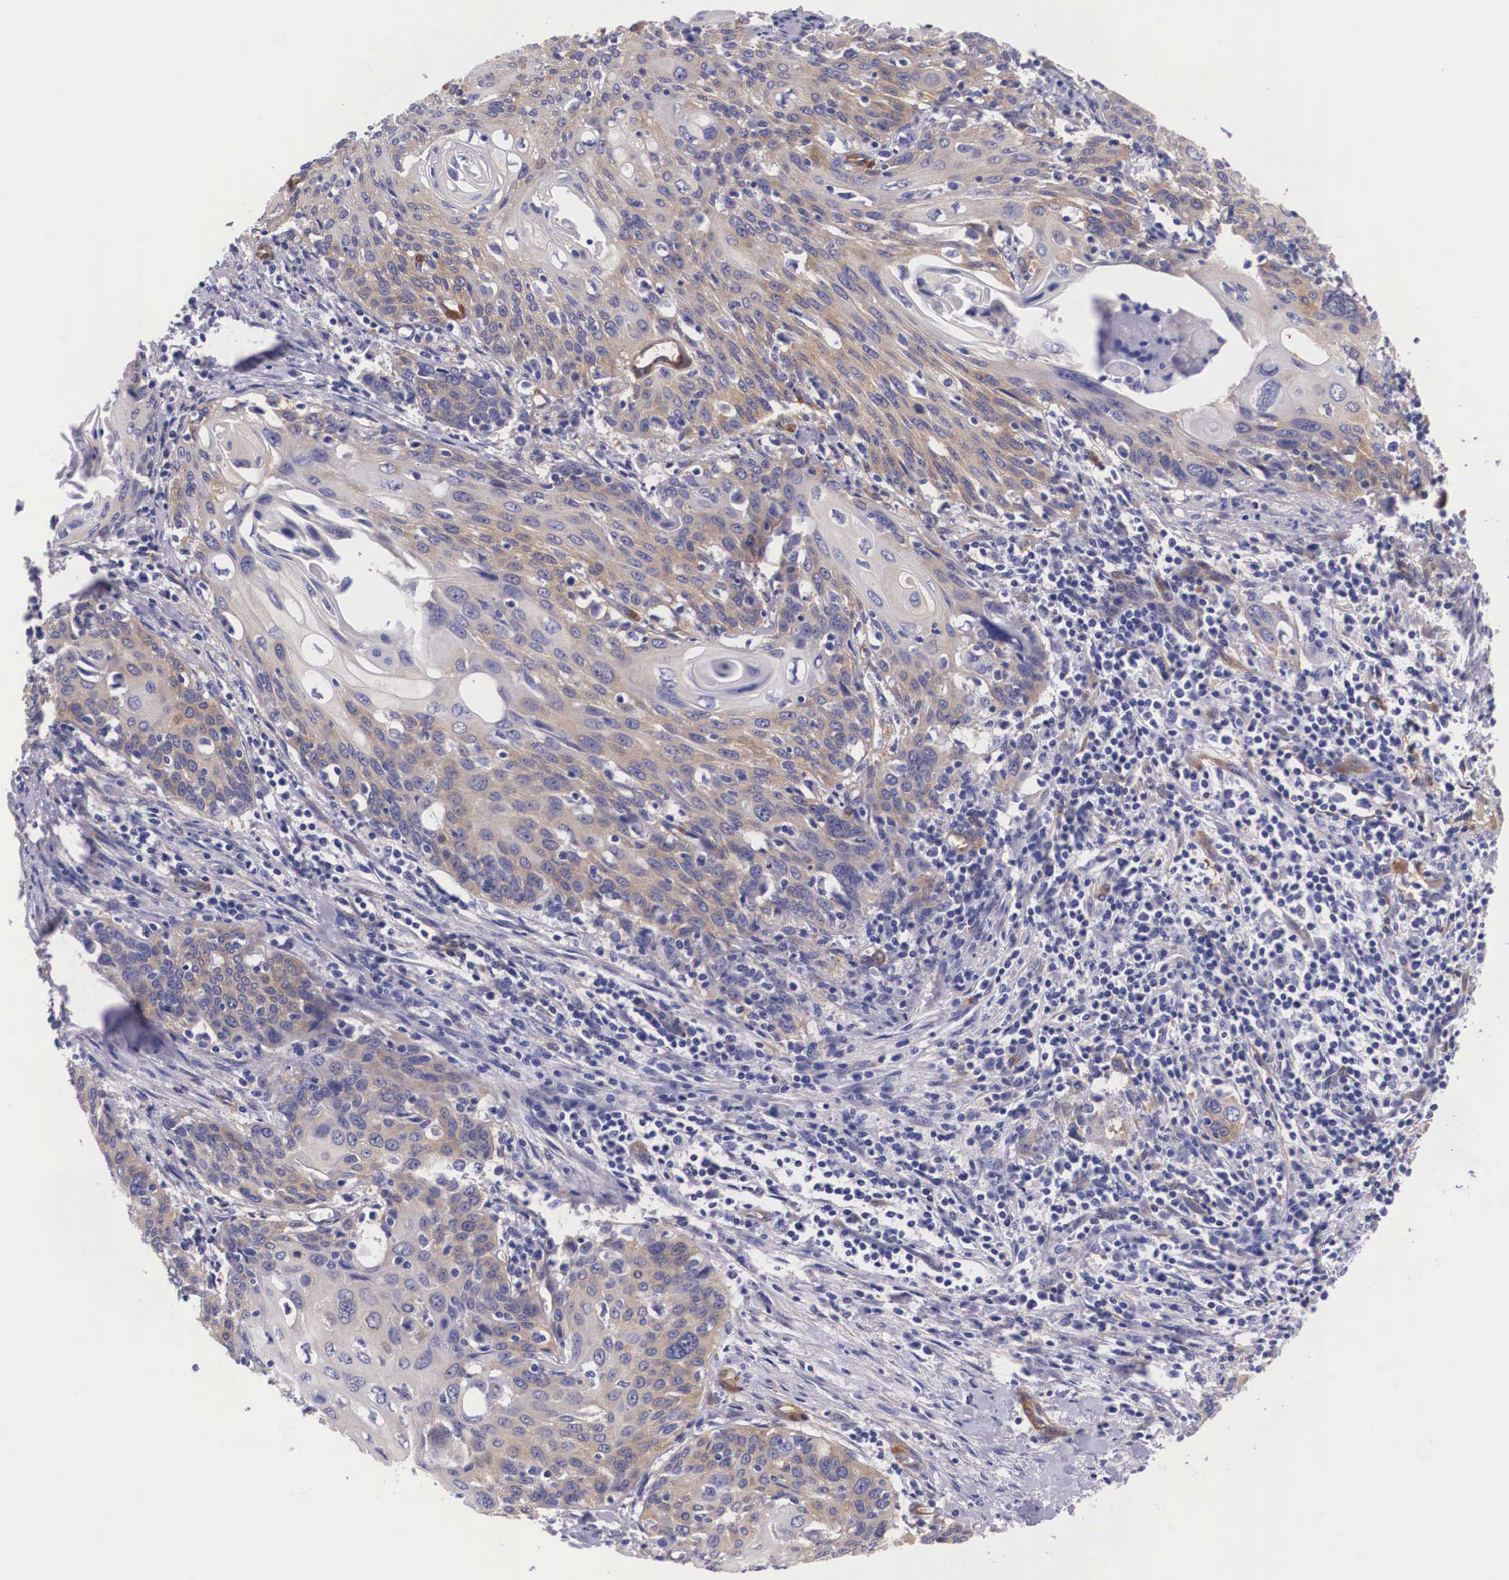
{"staining": {"intensity": "moderate", "quantity": "25%-75%", "location": "cytoplasmic/membranous"}, "tissue": "cervical cancer", "cell_type": "Tumor cells", "image_type": "cancer", "snomed": [{"axis": "morphology", "description": "Squamous cell carcinoma, NOS"}, {"axis": "topography", "description": "Cervix"}], "caption": "Approximately 25%-75% of tumor cells in human cervical cancer show moderate cytoplasmic/membranous protein staining as visualized by brown immunohistochemical staining.", "gene": "BCAR1", "patient": {"sex": "female", "age": 54}}